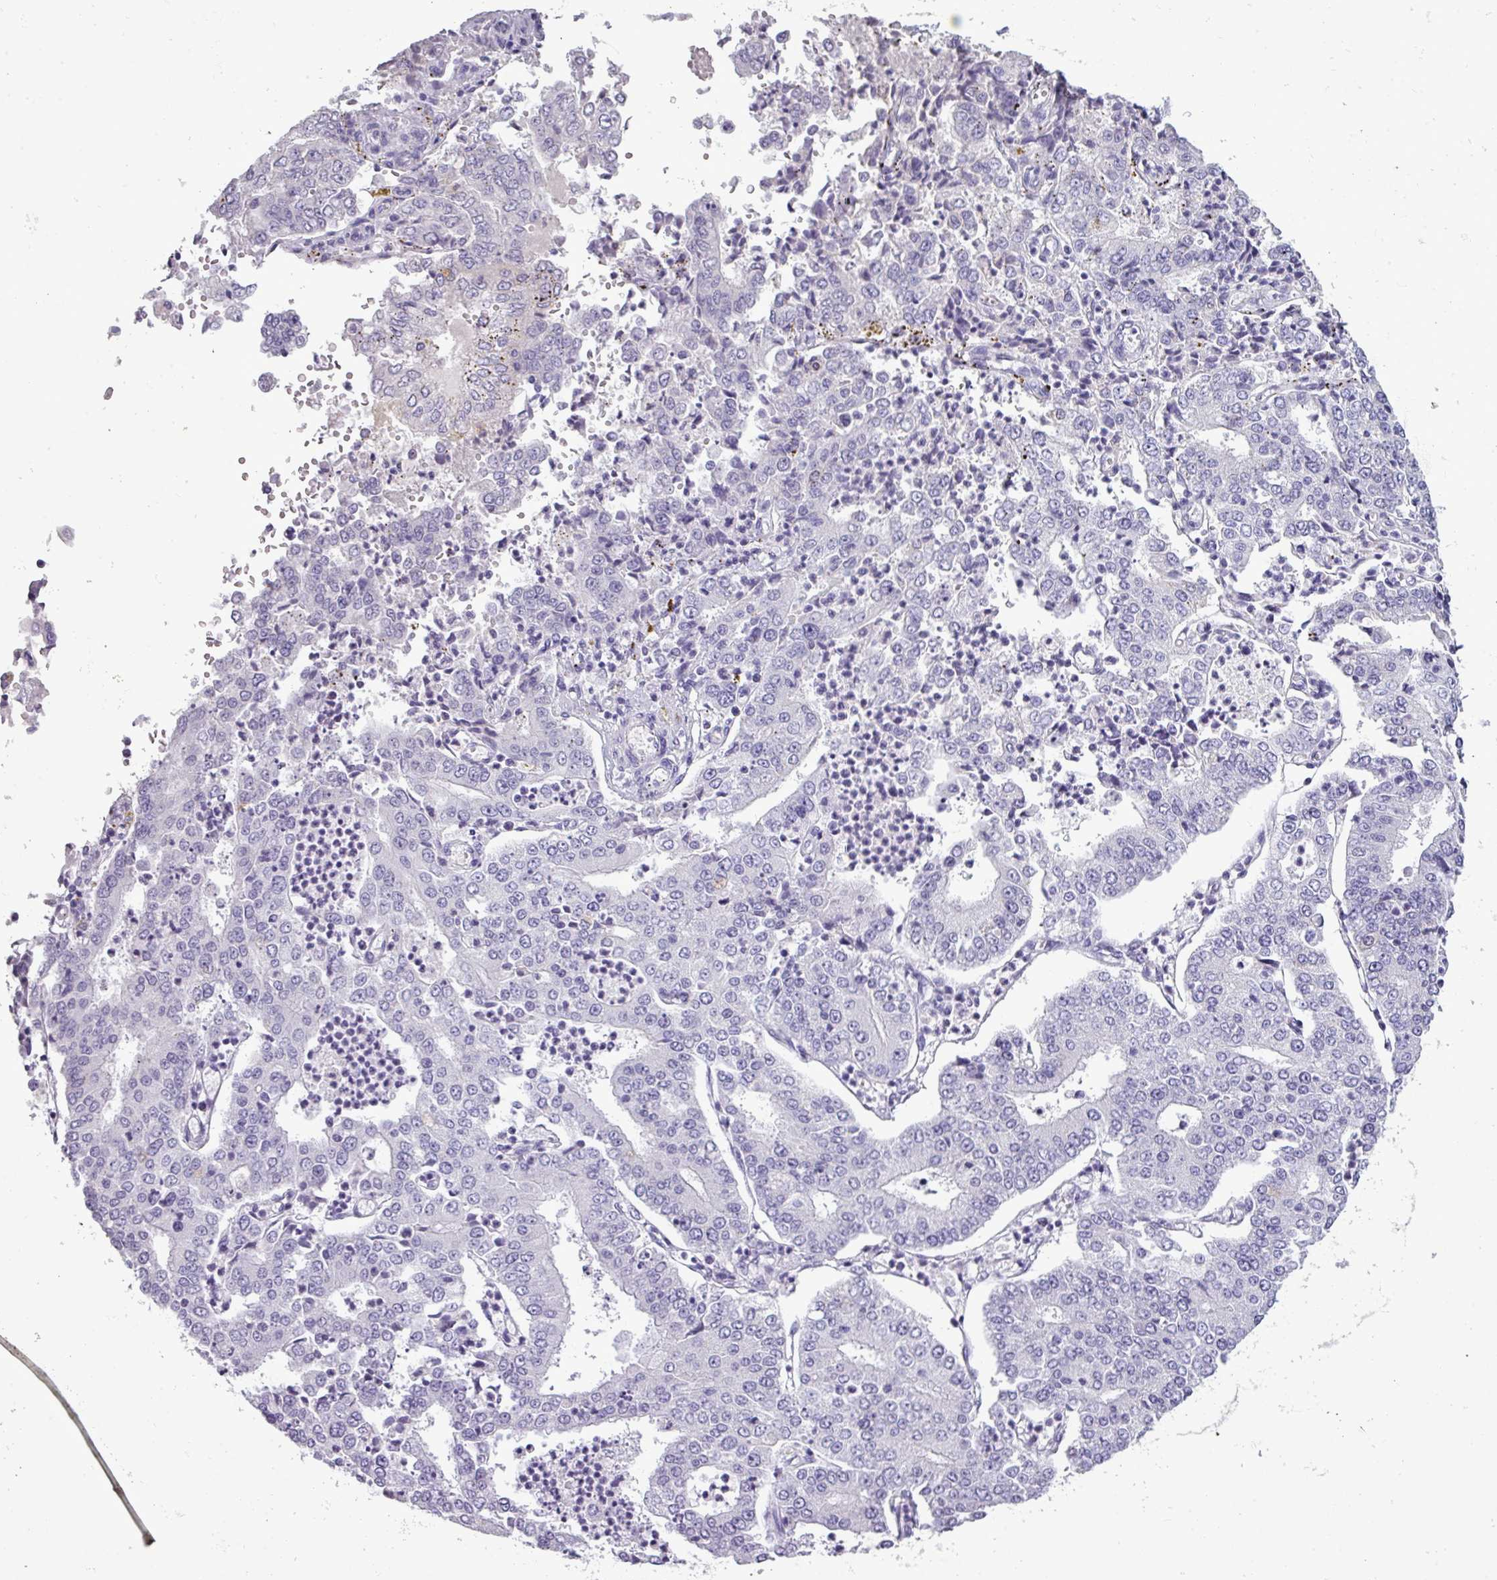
{"staining": {"intensity": "negative", "quantity": "none", "location": "none"}, "tissue": "stomach cancer", "cell_type": "Tumor cells", "image_type": "cancer", "snomed": [{"axis": "morphology", "description": "Adenocarcinoma, NOS"}, {"axis": "topography", "description": "Stomach"}], "caption": "There is no significant positivity in tumor cells of adenocarcinoma (stomach). (Immunohistochemistry, brightfield microscopy, high magnification).", "gene": "TMEM91", "patient": {"sex": "male", "age": 76}}